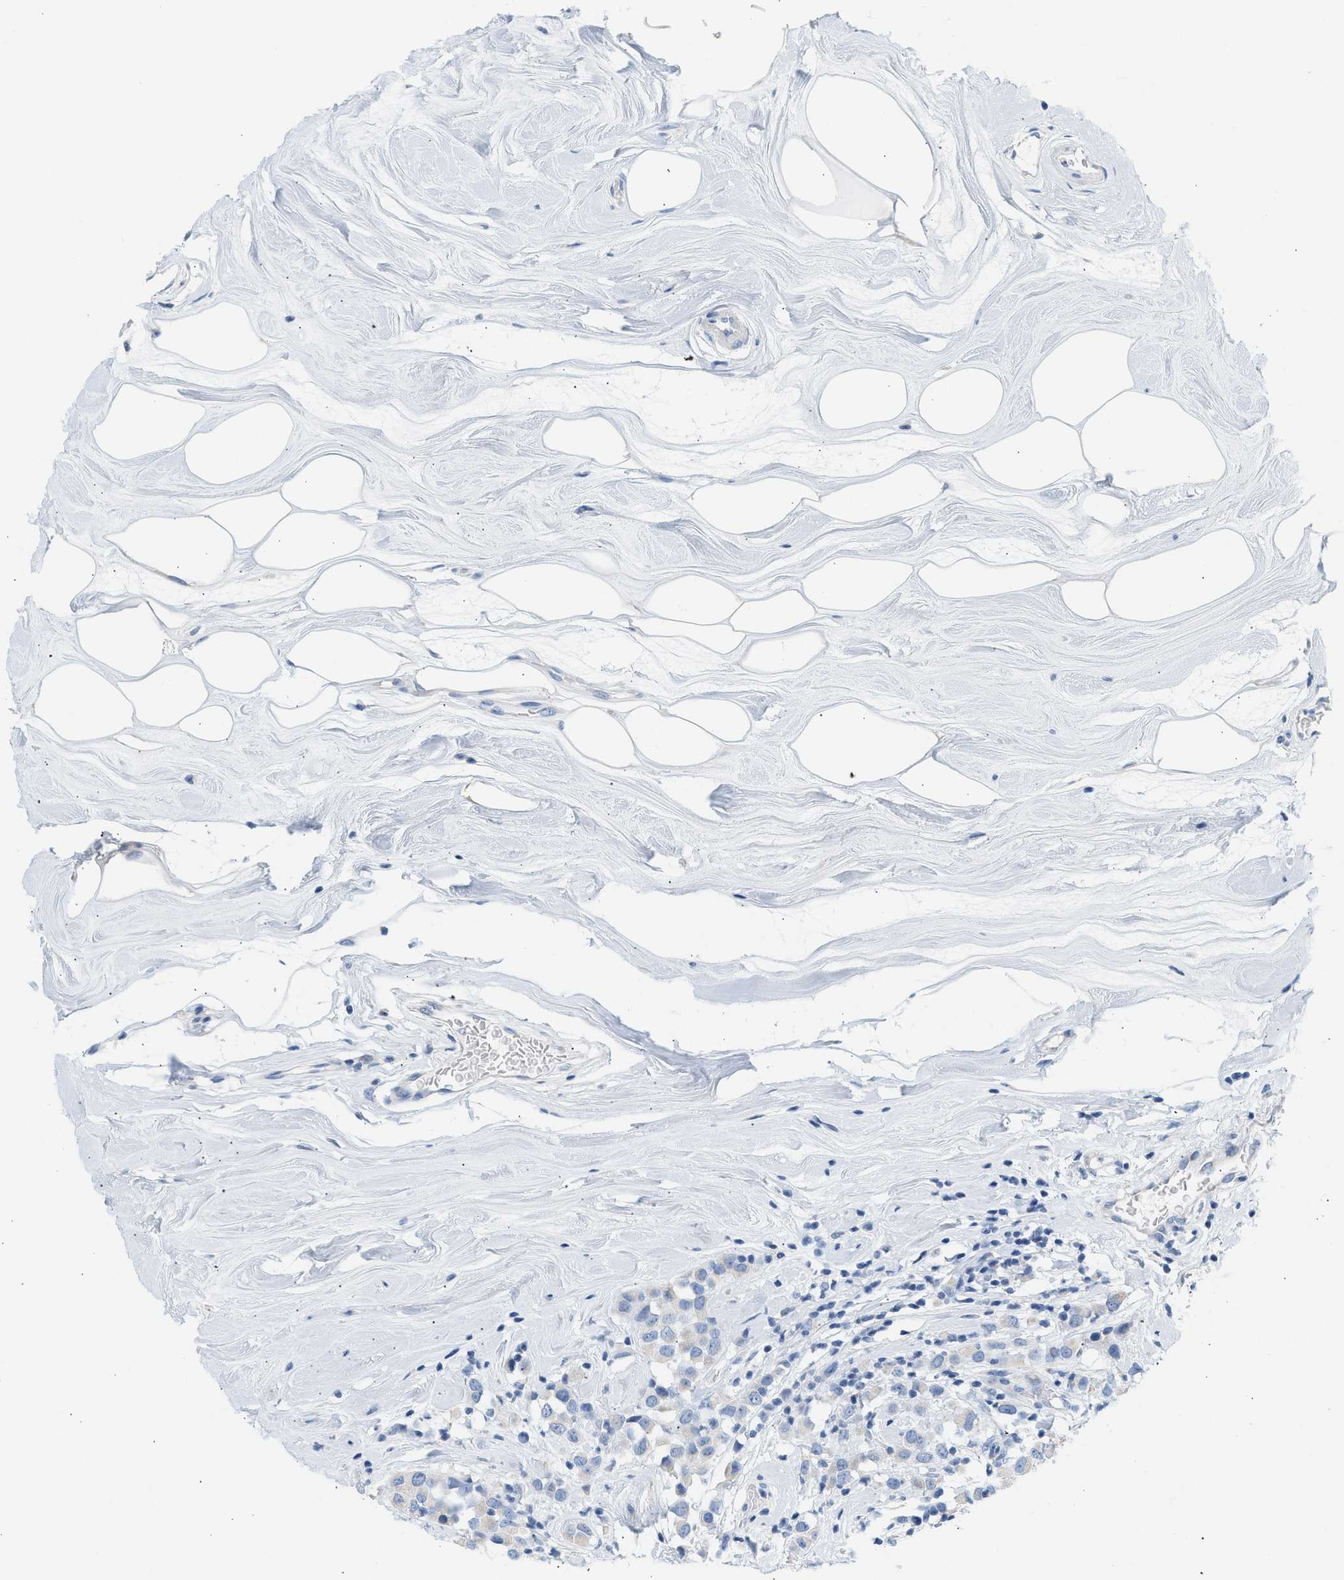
{"staining": {"intensity": "weak", "quantity": "<25%", "location": "cytoplasmic/membranous"}, "tissue": "breast cancer", "cell_type": "Tumor cells", "image_type": "cancer", "snomed": [{"axis": "morphology", "description": "Duct carcinoma"}, {"axis": "topography", "description": "Breast"}], "caption": "The image exhibits no significant positivity in tumor cells of invasive ductal carcinoma (breast). (DAB IHC, high magnification).", "gene": "NDUFS8", "patient": {"sex": "female", "age": 61}}